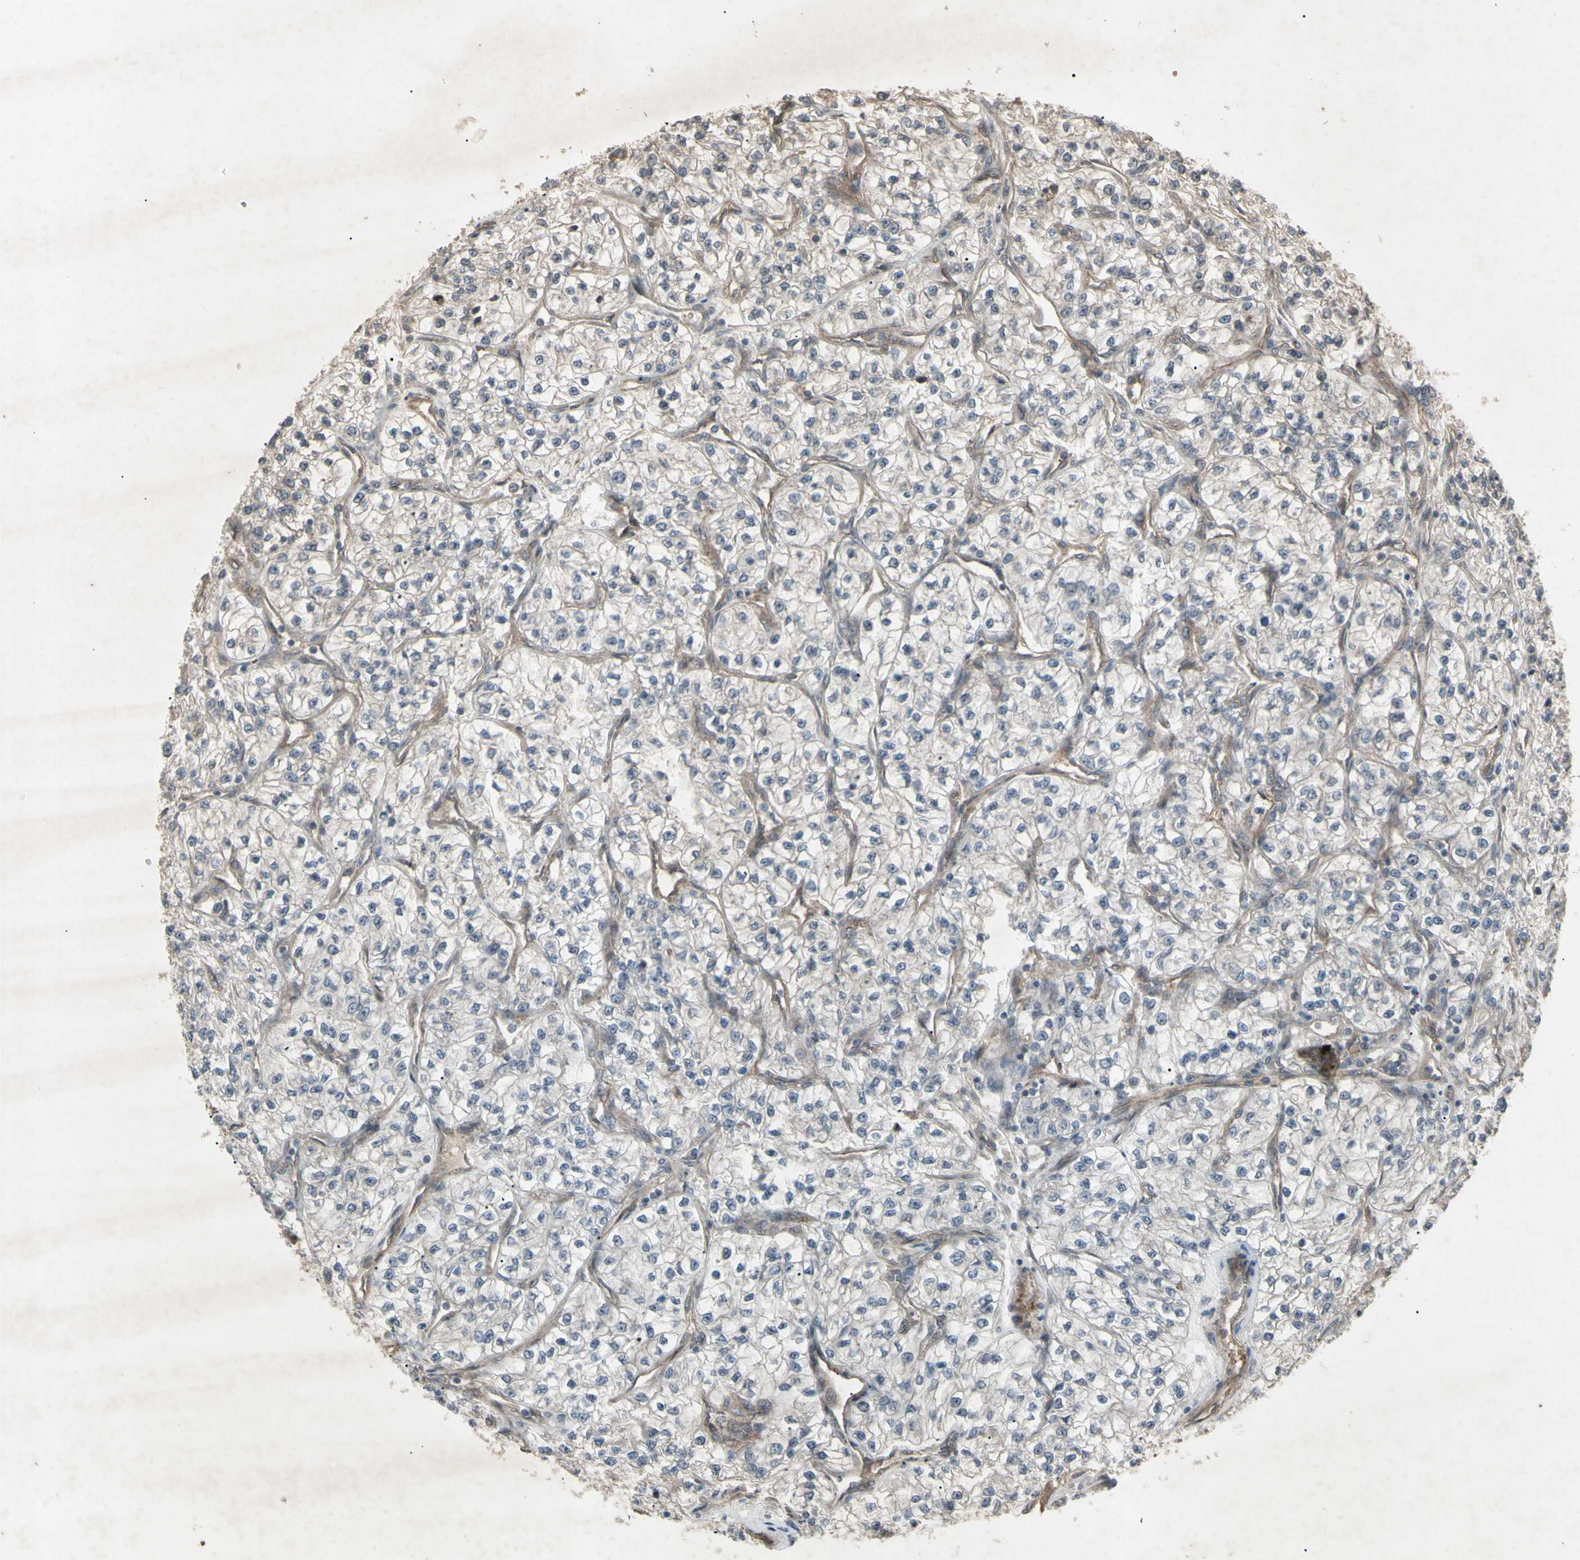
{"staining": {"intensity": "weak", "quantity": ">75%", "location": "cytoplasmic/membranous"}, "tissue": "renal cancer", "cell_type": "Tumor cells", "image_type": "cancer", "snomed": [{"axis": "morphology", "description": "Adenocarcinoma, NOS"}, {"axis": "topography", "description": "Kidney"}], "caption": "Brown immunohistochemical staining in human adenocarcinoma (renal) reveals weak cytoplasmic/membranous staining in about >75% of tumor cells. (IHC, brightfield microscopy, high magnification).", "gene": "JAG1", "patient": {"sex": "female", "age": 57}}